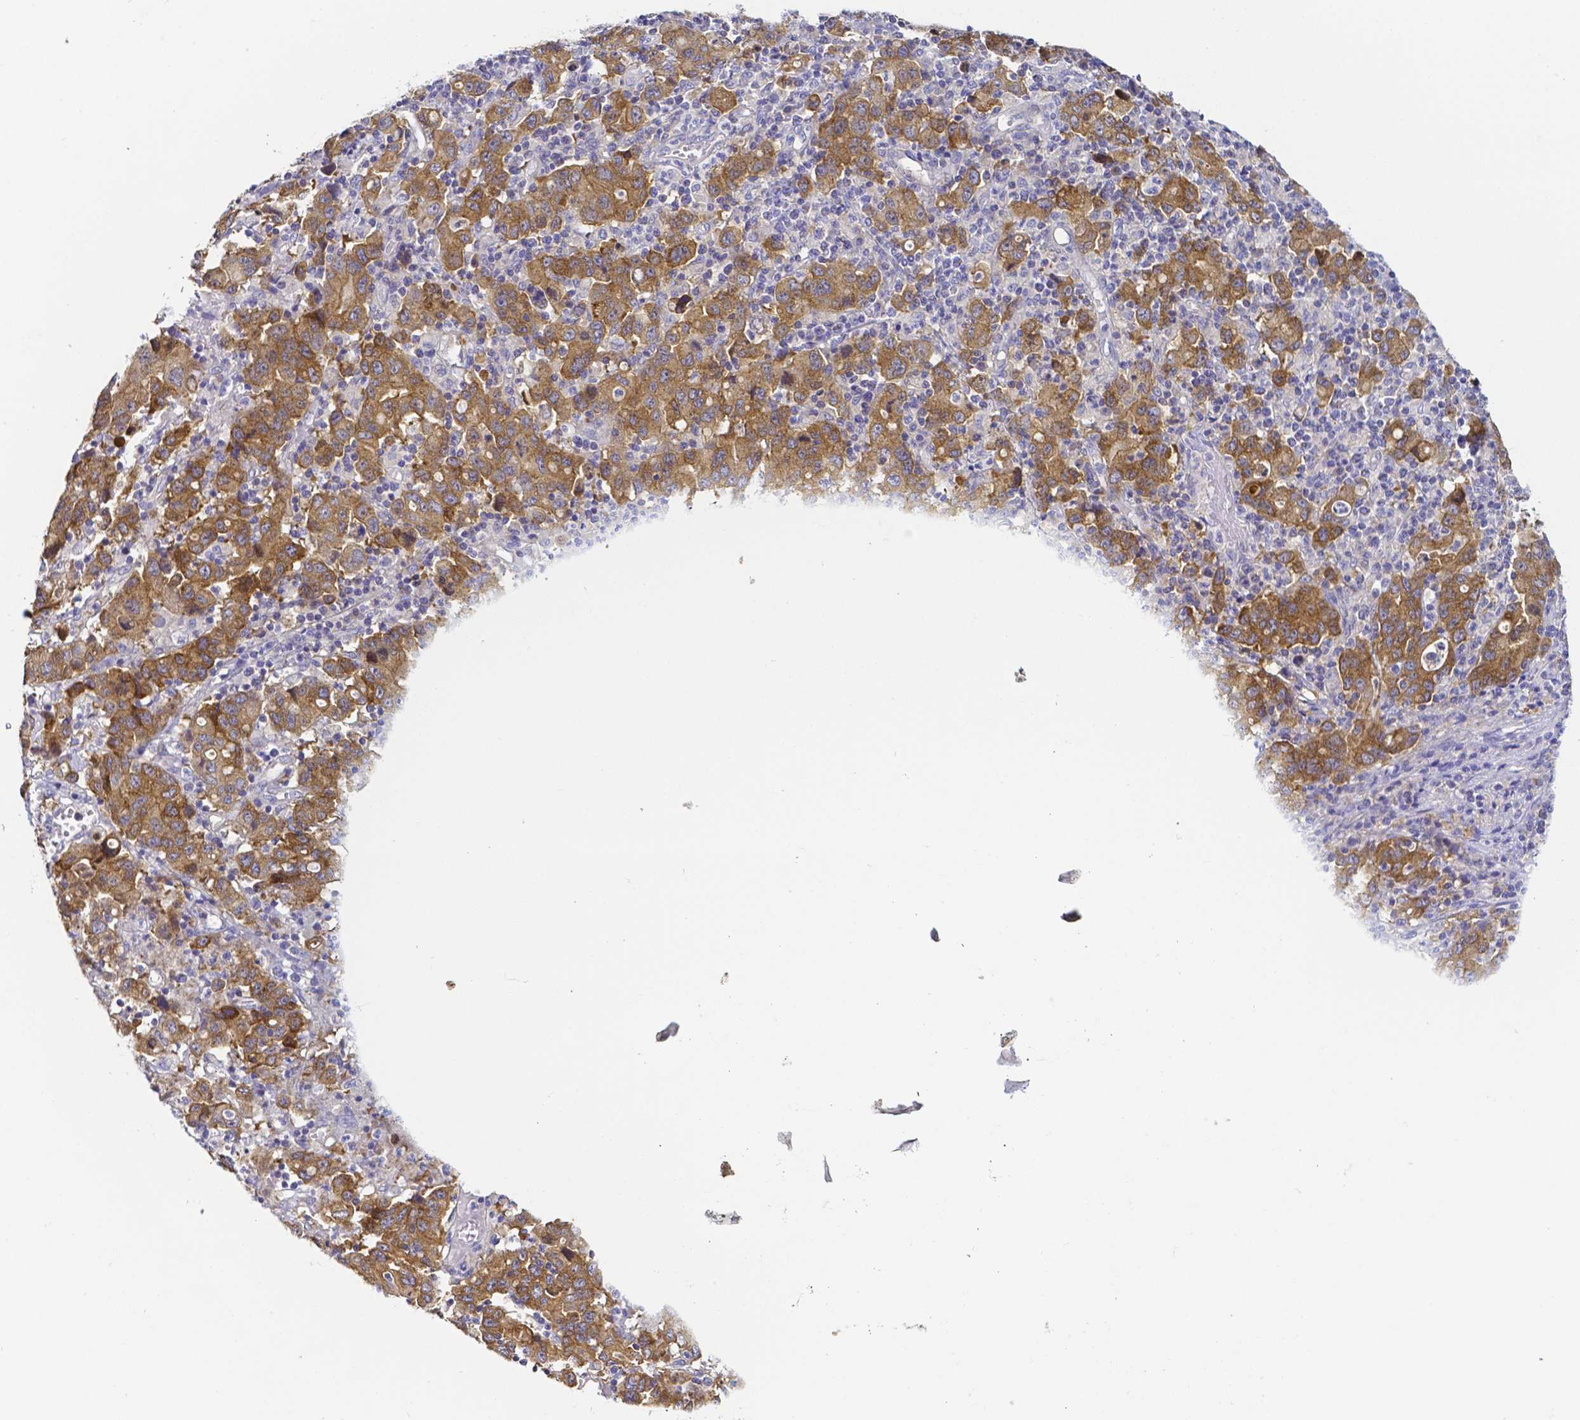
{"staining": {"intensity": "moderate", "quantity": ">75%", "location": "cytoplasmic/membranous"}, "tissue": "stomach cancer", "cell_type": "Tumor cells", "image_type": "cancer", "snomed": [{"axis": "morphology", "description": "Adenocarcinoma, NOS"}, {"axis": "topography", "description": "Stomach, upper"}], "caption": "Immunohistochemical staining of adenocarcinoma (stomach) reveals moderate cytoplasmic/membranous protein staining in approximately >75% of tumor cells. Using DAB (brown) and hematoxylin (blue) stains, captured at high magnification using brightfield microscopy.", "gene": "PKP3", "patient": {"sex": "male", "age": 69}}